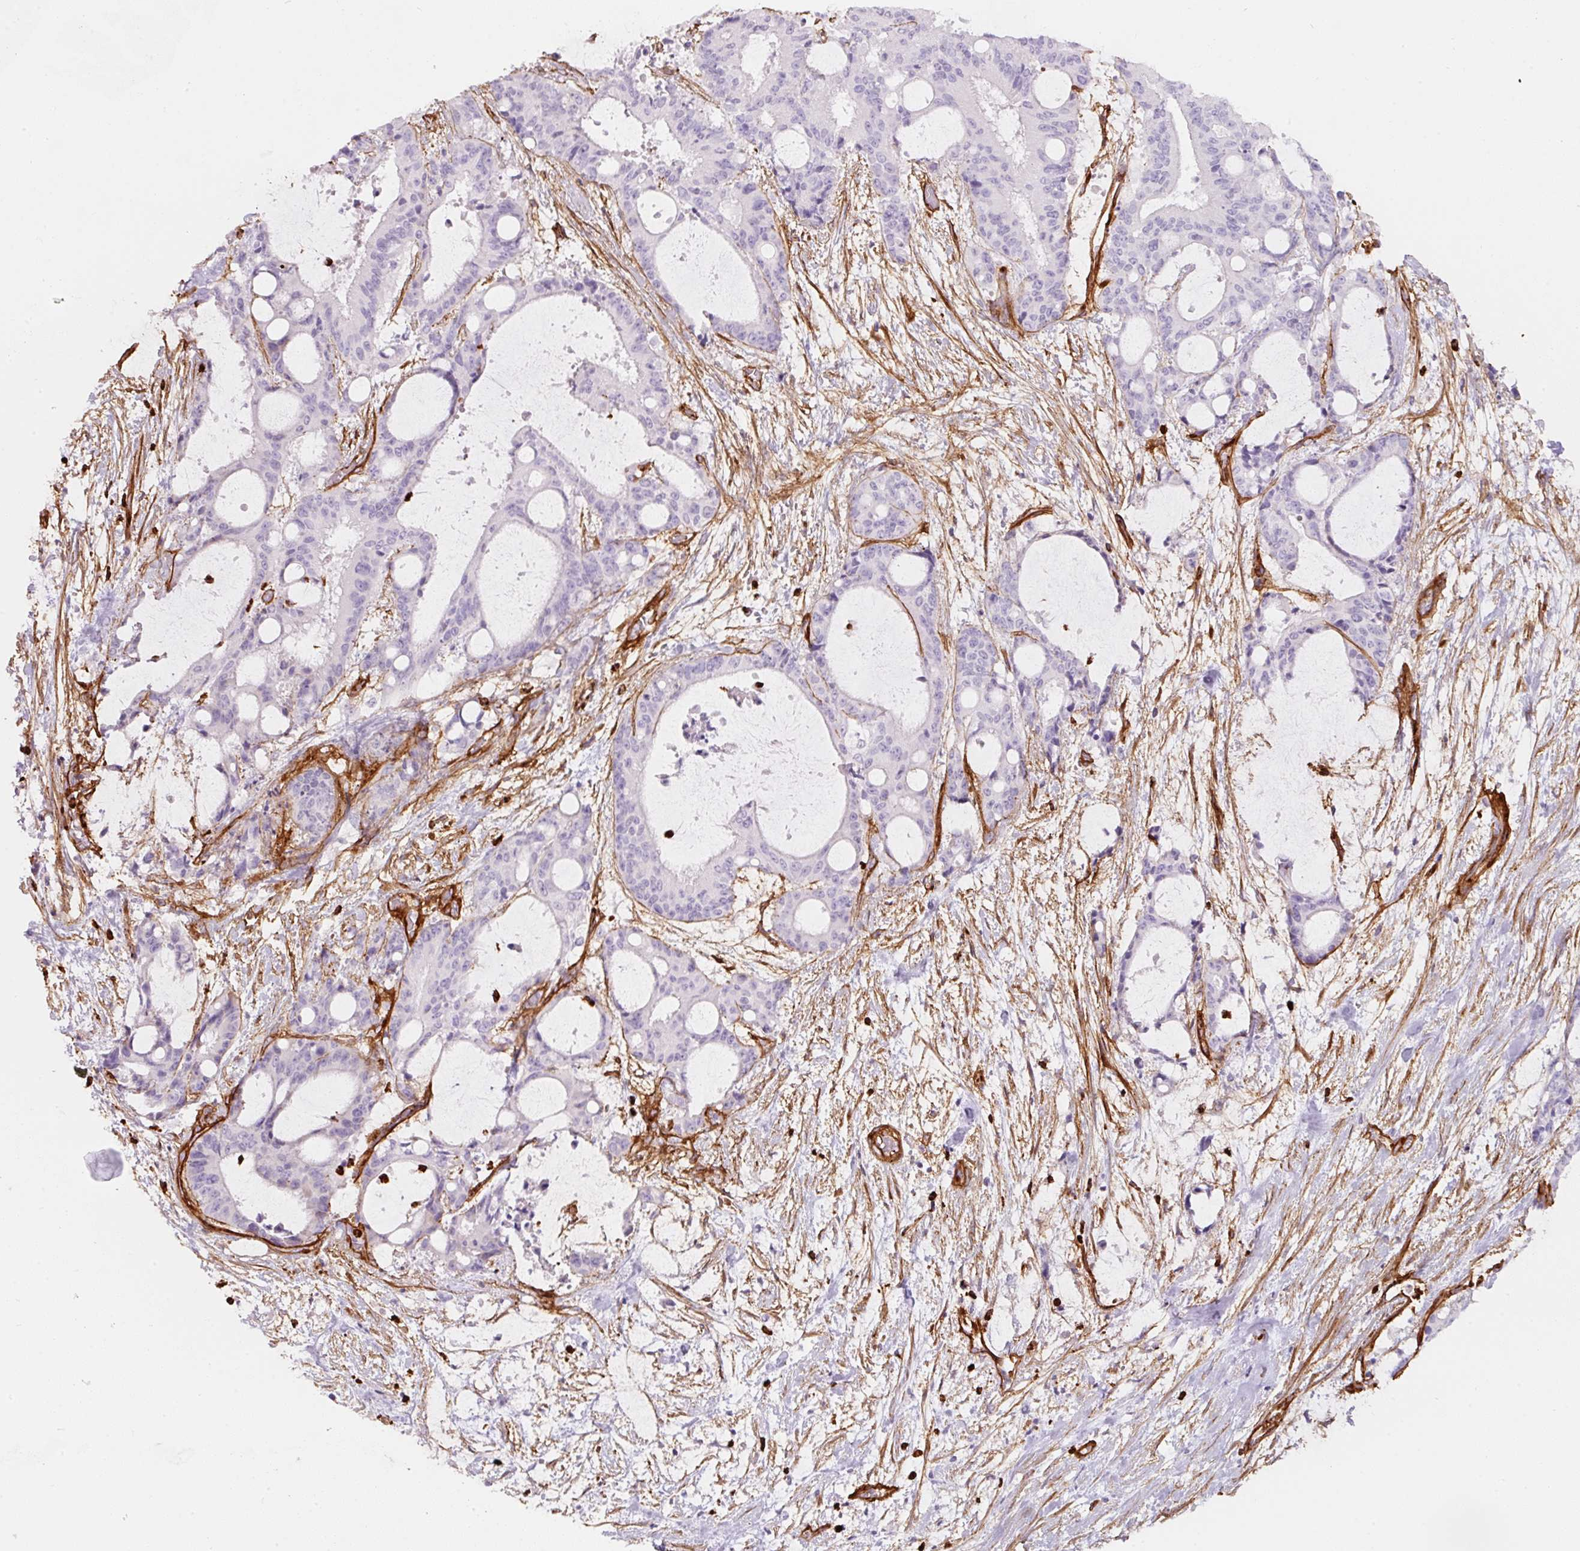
{"staining": {"intensity": "negative", "quantity": "none", "location": "none"}, "tissue": "liver cancer", "cell_type": "Tumor cells", "image_type": "cancer", "snomed": [{"axis": "morphology", "description": "Normal tissue, NOS"}, {"axis": "morphology", "description": "Cholangiocarcinoma"}, {"axis": "topography", "description": "Liver"}, {"axis": "topography", "description": "Peripheral nerve tissue"}], "caption": "High magnification brightfield microscopy of liver cancer stained with DAB (brown) and counterstained with hematoxylin (blue): tumor cells show no significant expression.", "gene": "LOXL4", "patient": {"sex": "female", "age": 73}}